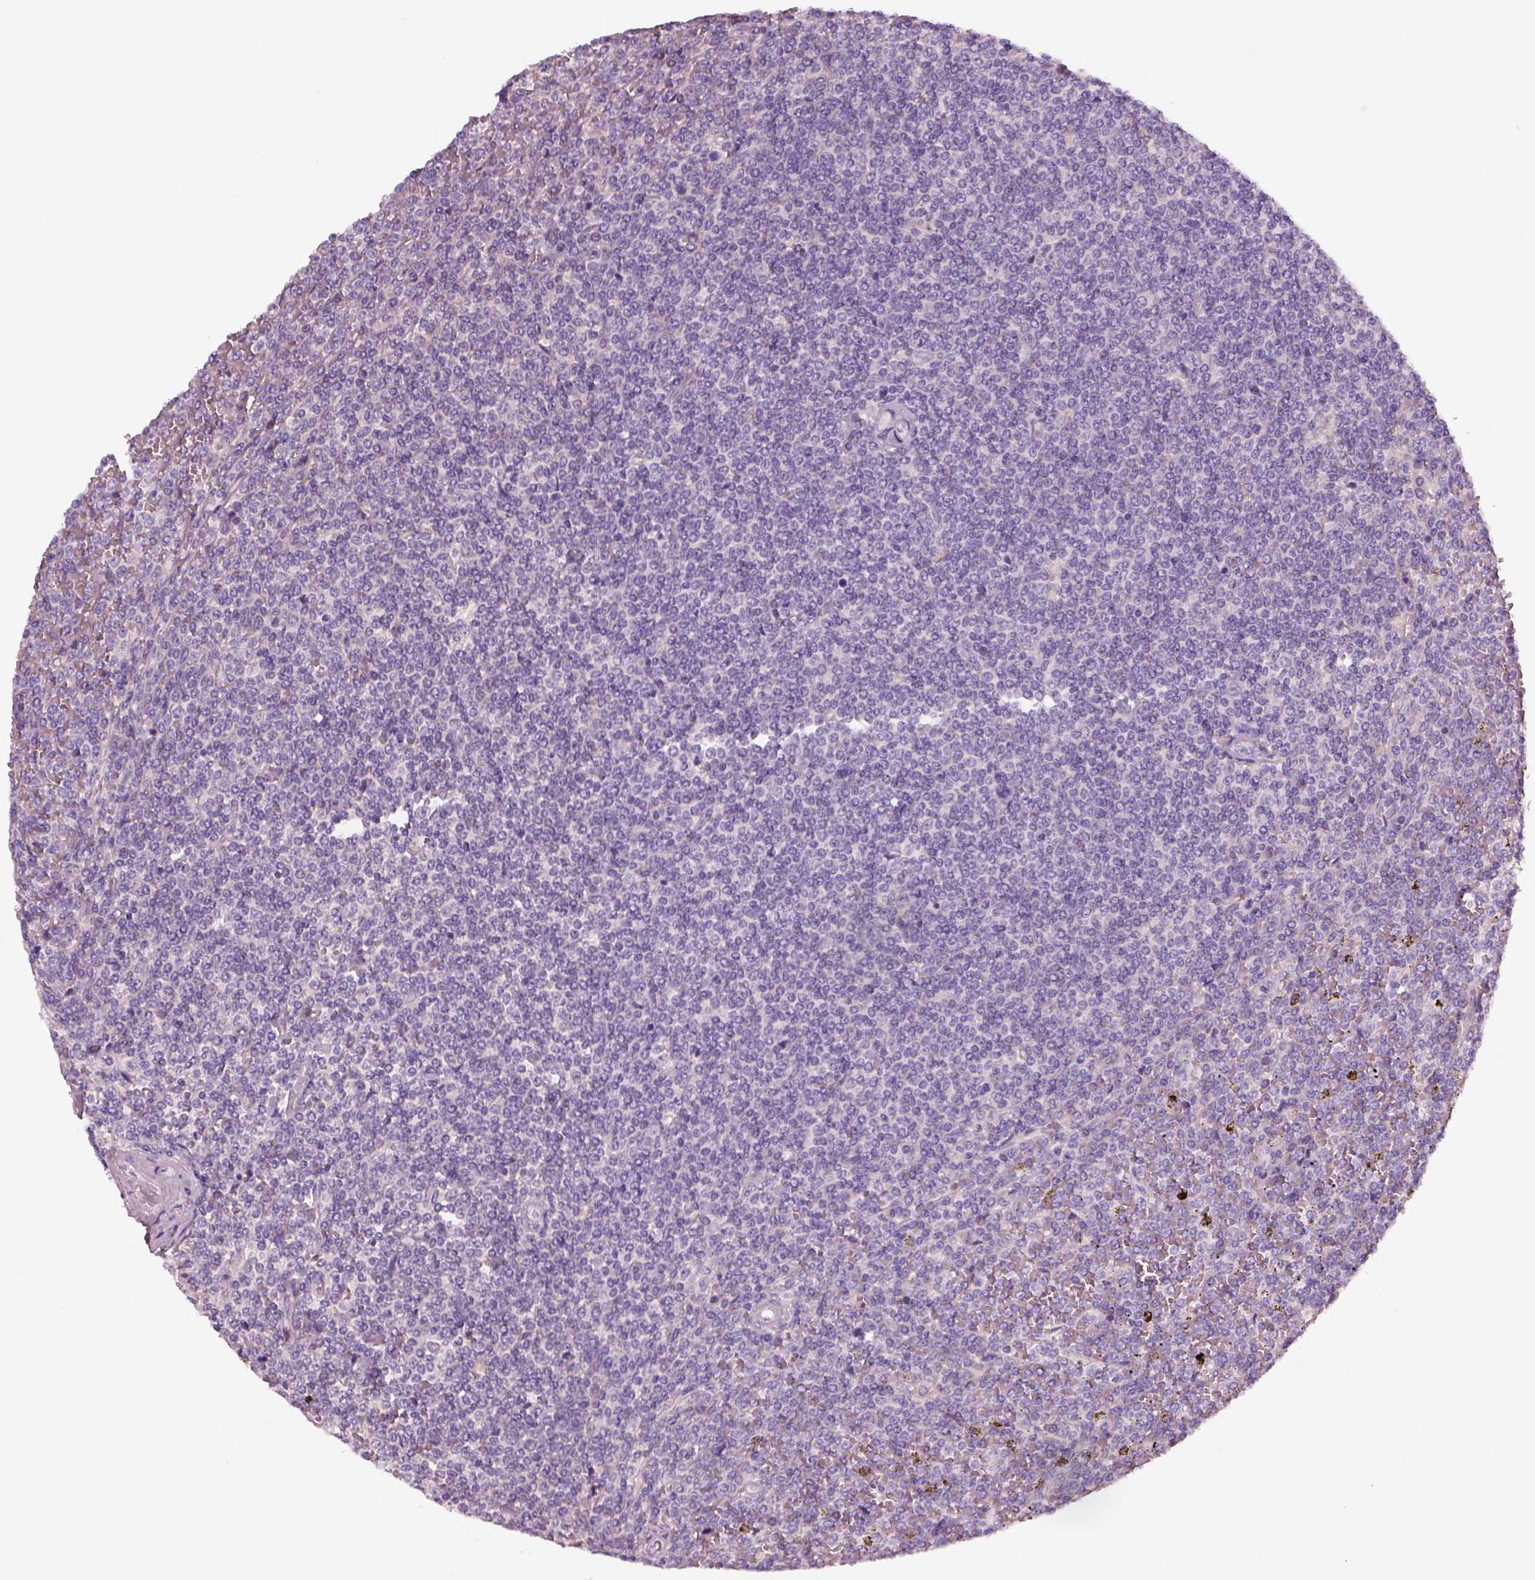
{"staining": {"intensity": "negative", "quantity": "none", "location": "none"}, "tissue": "lymphoma", "cell_type": "Tumor cells", "image_type": "cancer", "snomed": [{"axis": "morphology", "description": "Malignant lymphoma, non-Hodgkin's type, Low grade"}, {"axis": "topography", "description": "Spleen"}], "caption": "The immunohistochemistry photomicrograph has no significant staining in tumor cells of malignant lymphoma, non-Hodgkin's type (low-grade) tissue.", "gene": "ELSPBP1", "patient": {"sex": "female", "age": 19}}